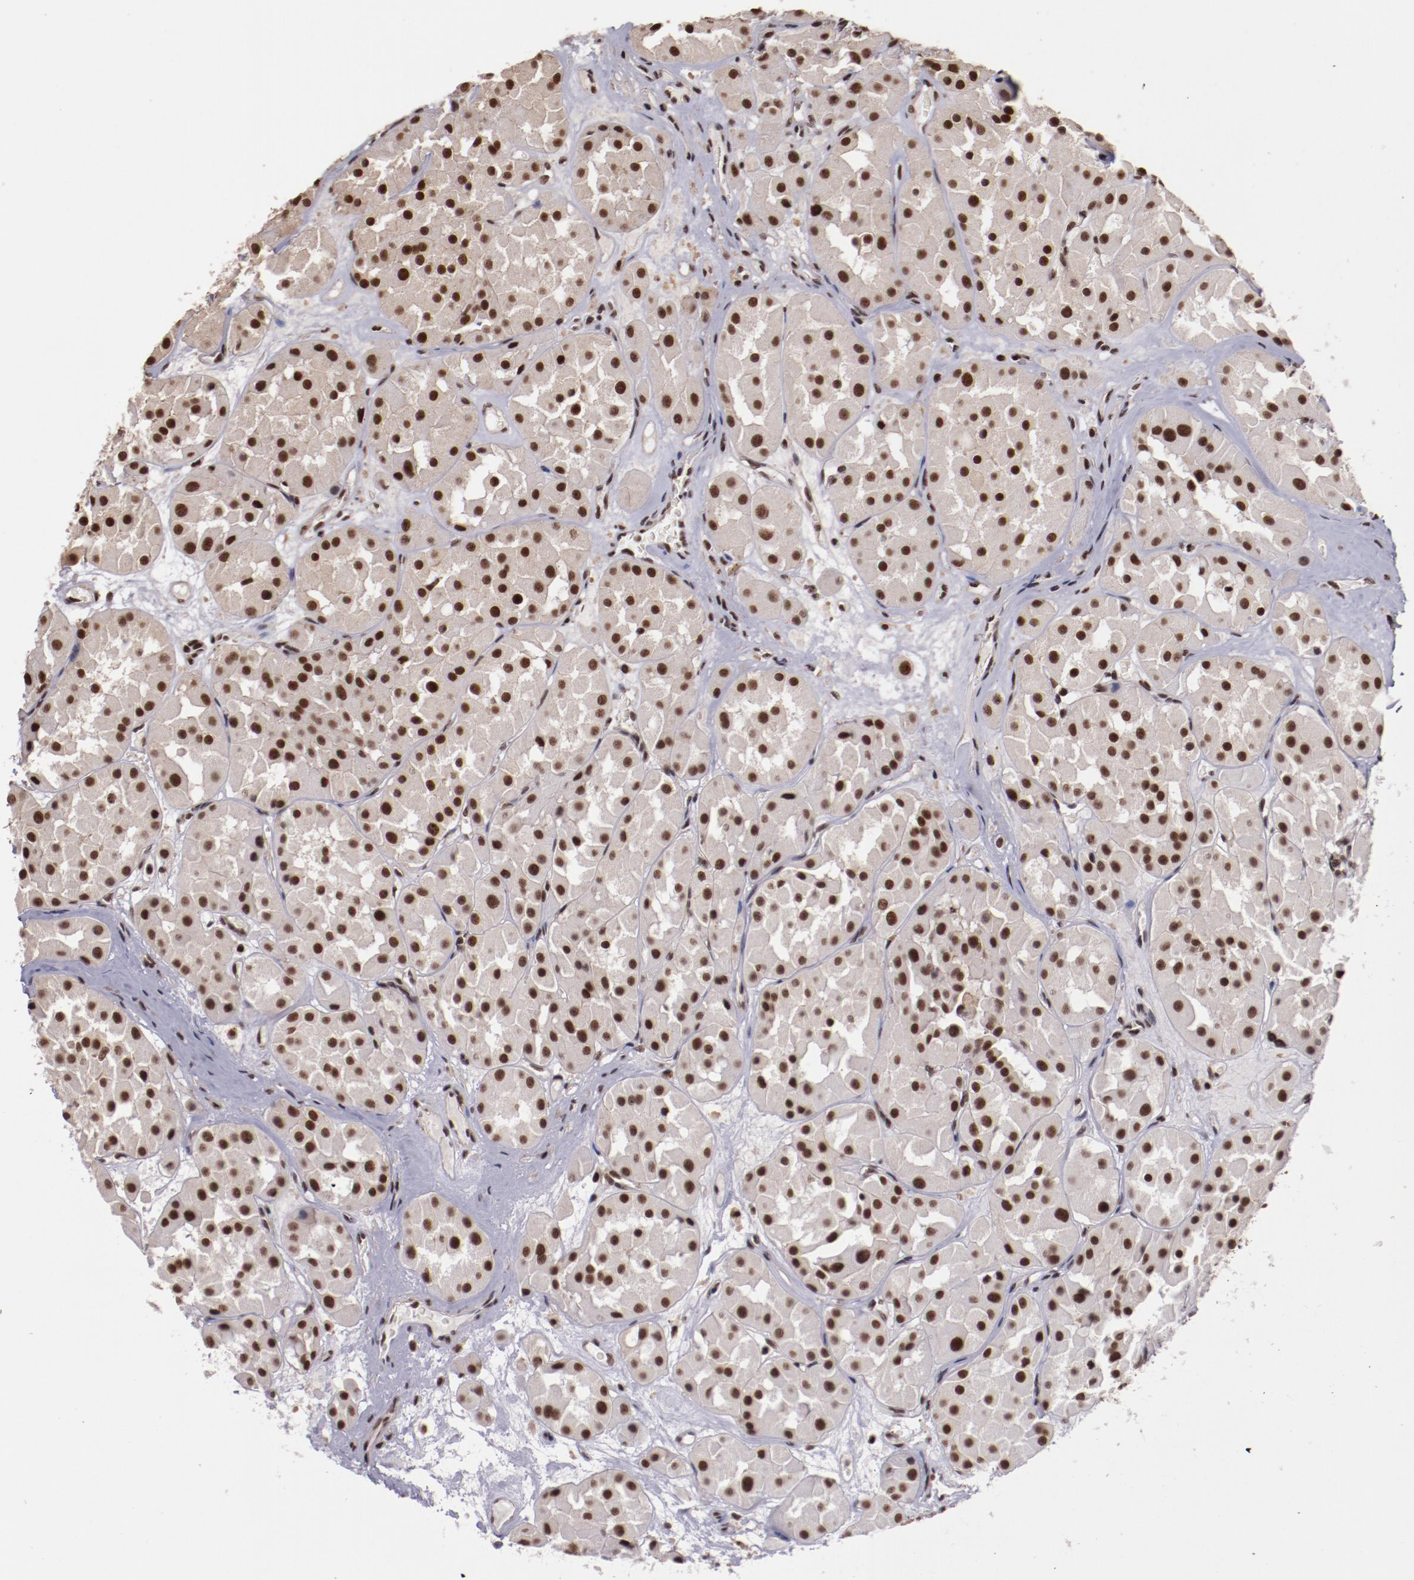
{"staining": {"intensity": "moderate", "quantity": "25%-75%", "location": "nuclear"}, "tissue": "renal cancer", "cell_type": "Tumor cells", "image_type": "cancer", "snomed": [{"axis": "morphology", "description": "Adenocarcinoma, uncertain malignant potential"}, {"axis": "topography", "description": "Kidney"}], "caption": "Adenocarcinoma,  uncertain malignant potential (renal) stained for a protein (brown) exhibits moderate nuclear positive expression in about 25%-75% of tumor cells.", "gene": "STAG2", "patient": {"sex": "male", "age": 63}}